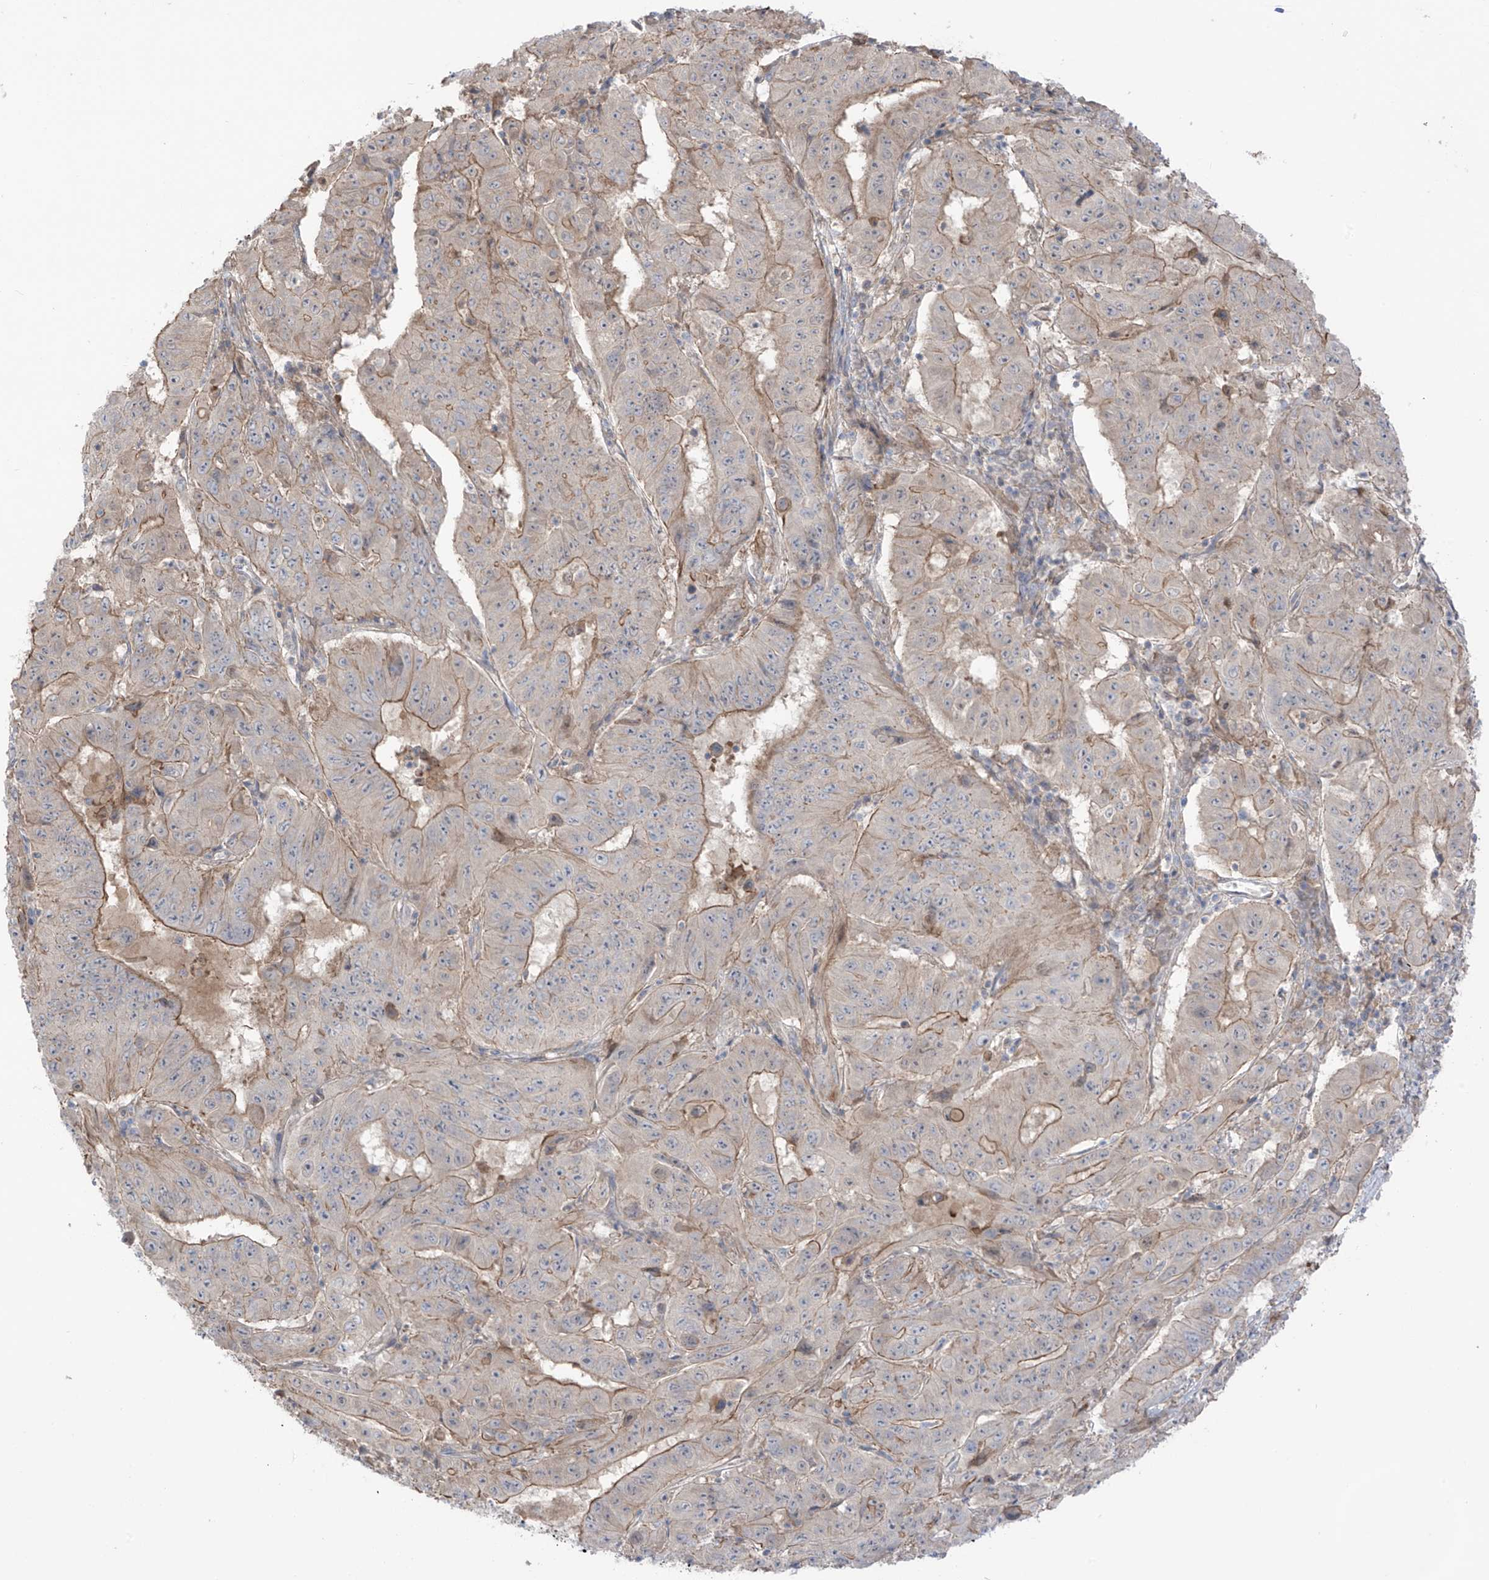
{"staining": {"intensity": "weak", "quantity": "25%-75%", "location": "cytoplasmic/membranous"}, "tissue": "pancreatic cancer", "cell_type": "Tumor cells", "image_type": "cancer", "snomed": [{"axis": "morphology", "description": "Adenocarcinoma, NOS"}, {"axis": "topography", "description": "Pancreas"}], "caption": "Adenocarcinoma (pancreatic) tissue reveals weak cytoplasmic/membranous positivity in about 25%-75% of tumor cells, visualized by immunohistochemistry.", "gene": "TRMU", "patient": {"sex": "male", "age": 63}}